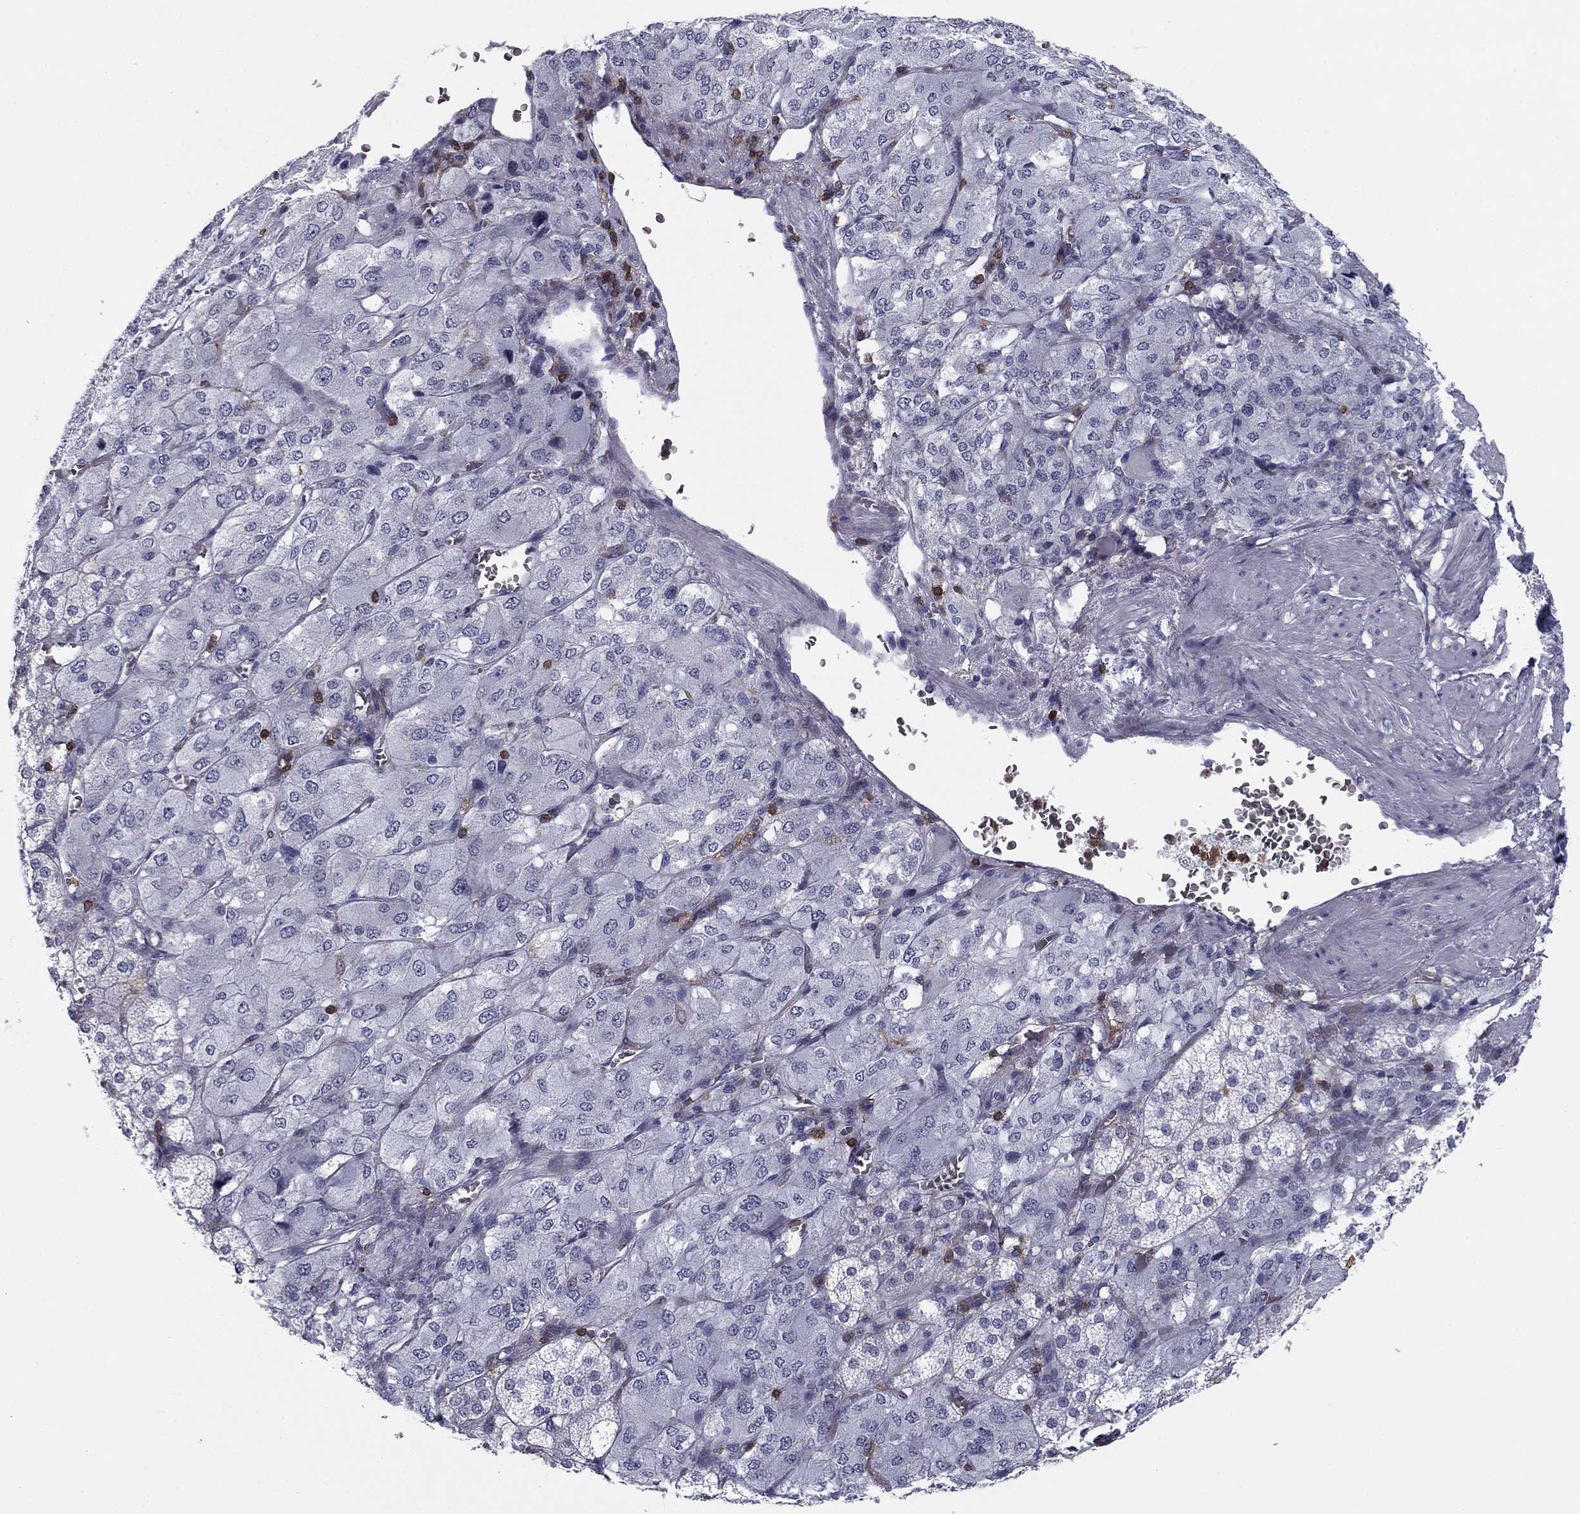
{"staining": {"intensity": "negative", "quantity": "none", "location": "none"}, "tissue": "adrenal gland", "cell_type": "Glandular cells", "image_type": "normal", "snomed": [{"axis": "morphology", "description": "Normal tissue, NOS"}, {"axis": "topography", "description": "Adrenal gland"}], "caption": "A high-resolution photomicrograph shows immunohistochemistry staining of normal adrenal gland, which demonstrates no significant positivity in glandular cells.", "gene": "ARHGAP27", "patient": {"sex": "female", "age": 60}}